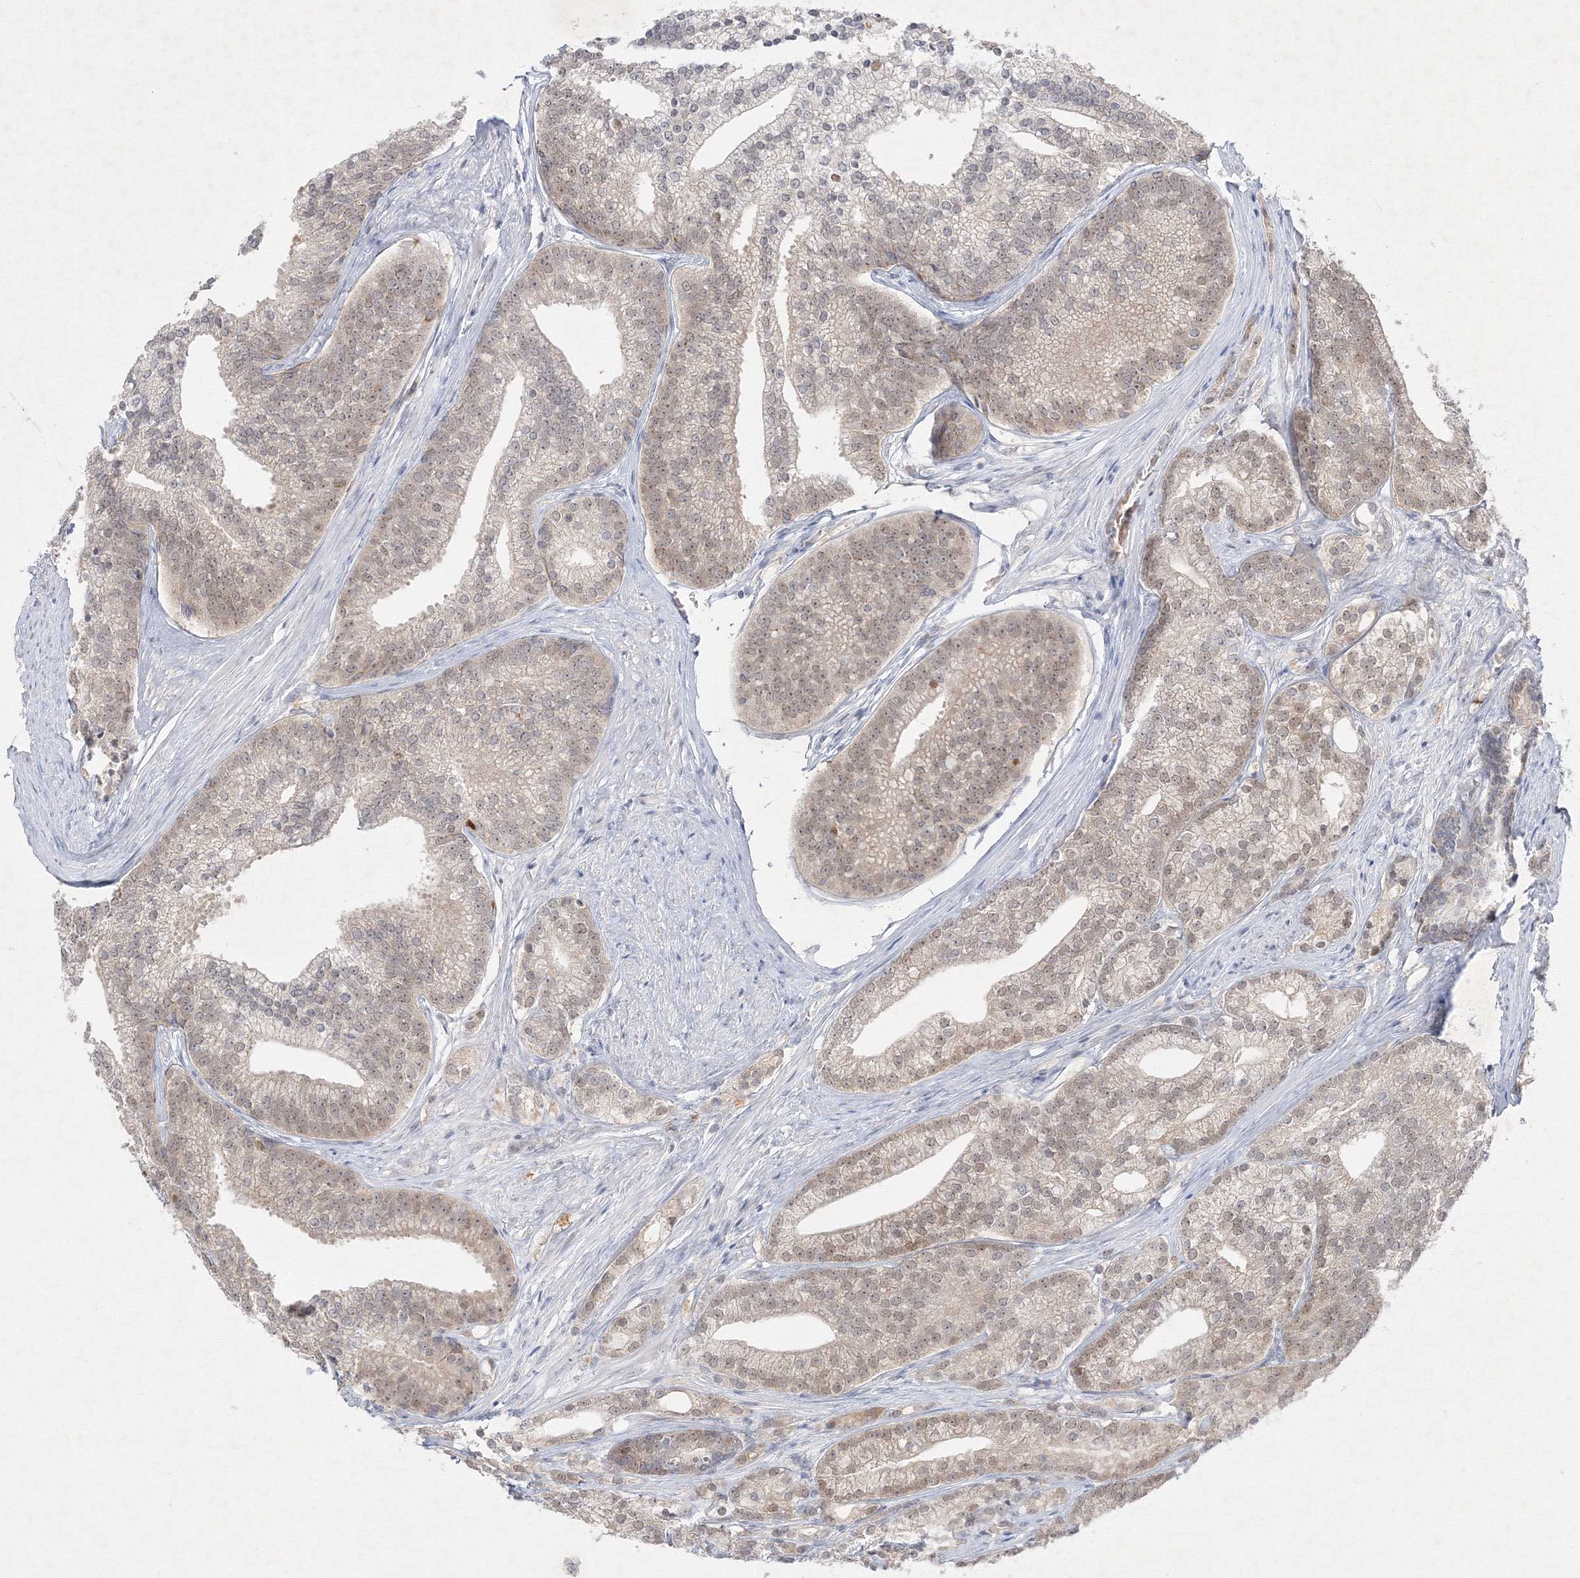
{"staining": {"intensity": "weak", "quantity": ">75%", "location": "cytoplasmic/membranous,nuclear"}, "tissue": "prostate cancer", "cell_type": "Tumor cells", "image_type": "cancer", "snomed": [{"axis": "morphology", "description": "Adenocarcinoma, Low grade"}, {"axis": "topography", "description": "Prostate"}], "caption": "Weak cytoplasmic/membranous and nuclear expression for a protein is present in approximately >75% of tumor cells of prostate cancer (low-grade adenocarcinoma) using immunohistochemistry.", "gene": "NXPE3", "patient": {"sex": "male", "age": 71}}